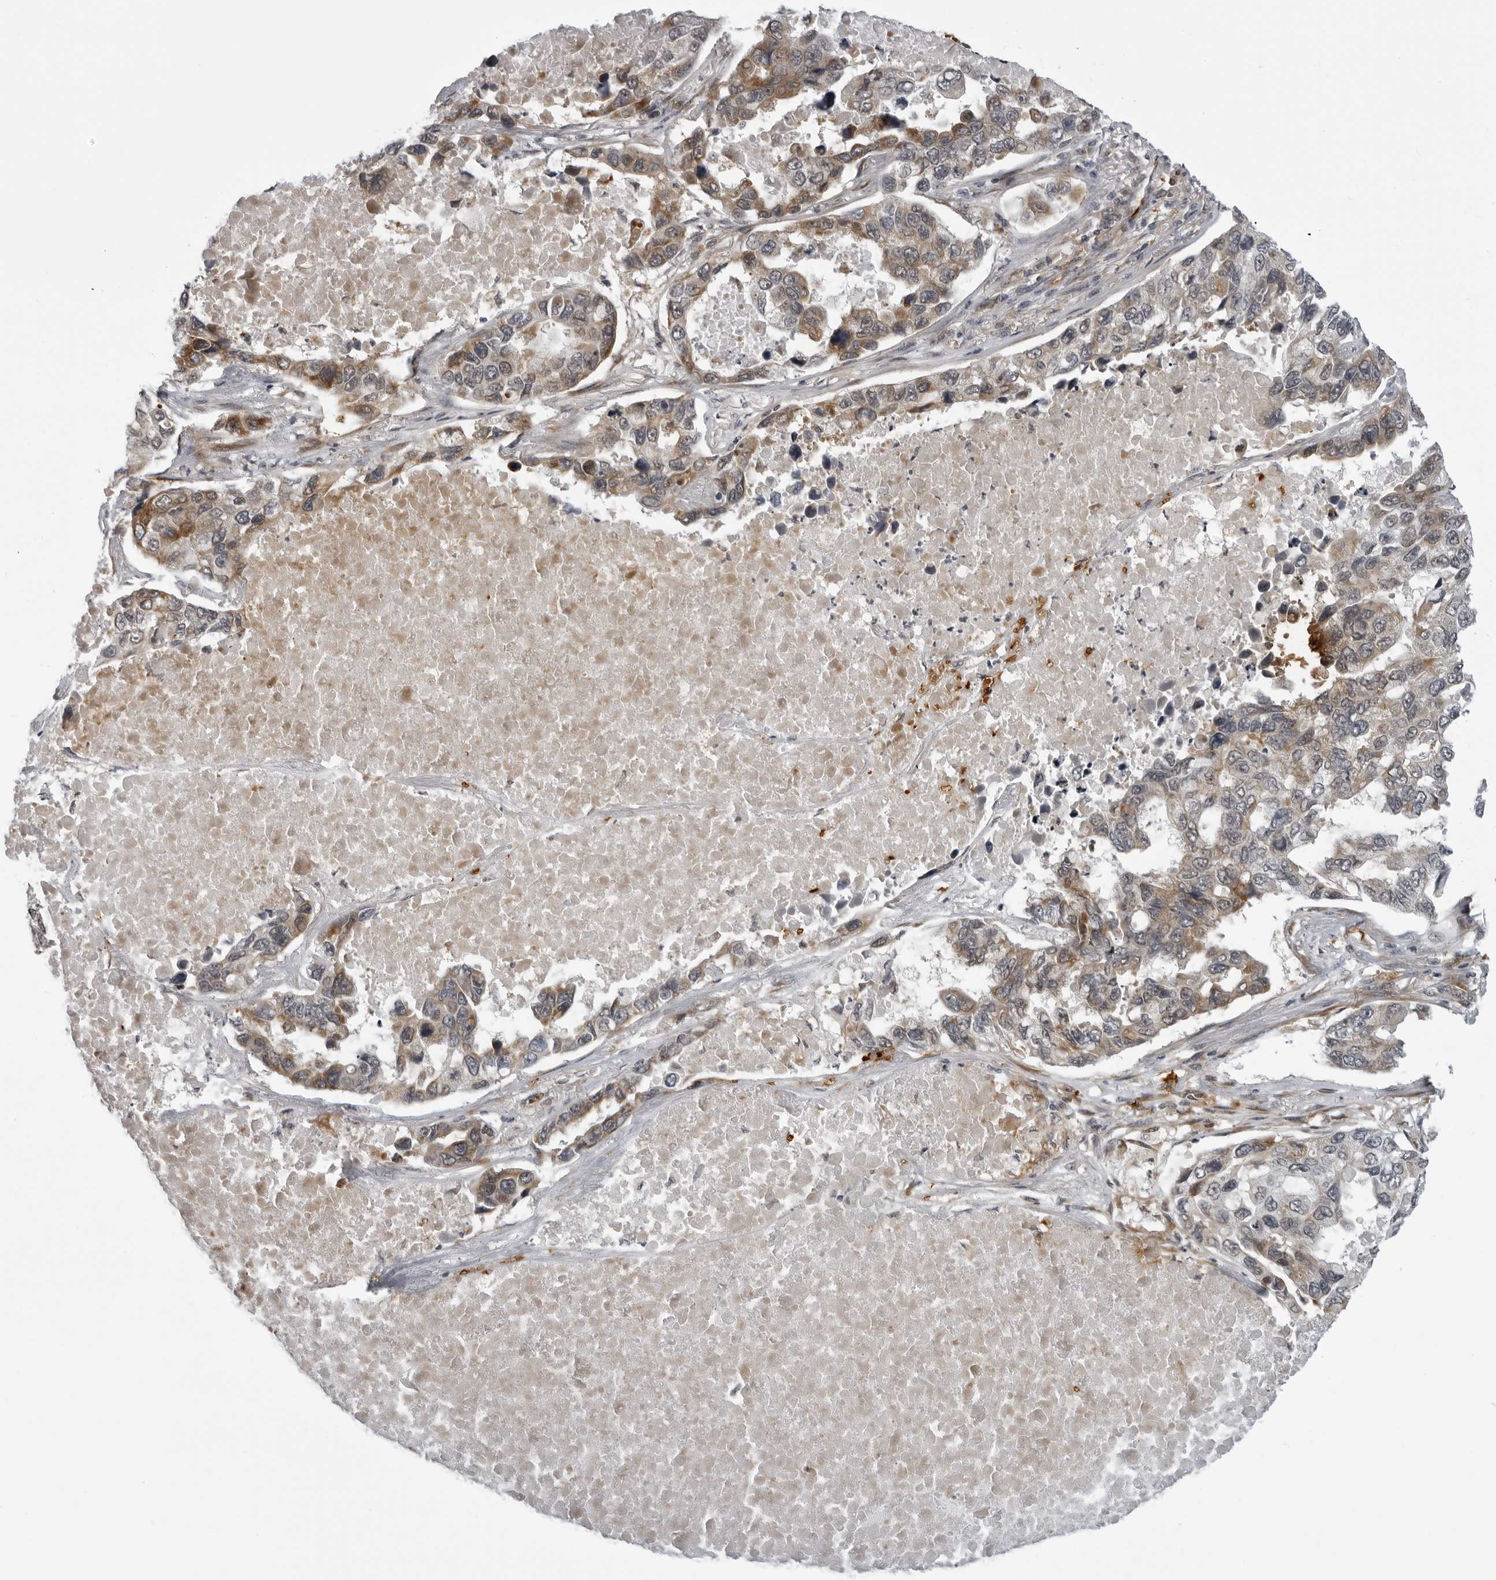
{"staining": {"intensity": "moderate", "quantity": ">75%", "location": "cytoplasmic/membranous"}, "tissue": "lung cancer", "cell_type": "Tumor cells", "image_type": "cancer", "snomed": [{"axis": "morphology", "description": "Adenocarcinoma, NOS"}, {"axis": "topography", "description": "Lung"}], "caption": "Immunohistochemistry (IHC) of lung cancer (adenocarcinoma) exhibits medium levels of moderate cytoplasmic/membranous positivity in about >75% of tumor cells. (DAB (3,3'-diaminobenzidine) IHC with brightfield microscopy, high magnification).", "gene": "THOP1", "patient": {"sex": "male", "age": 64}}